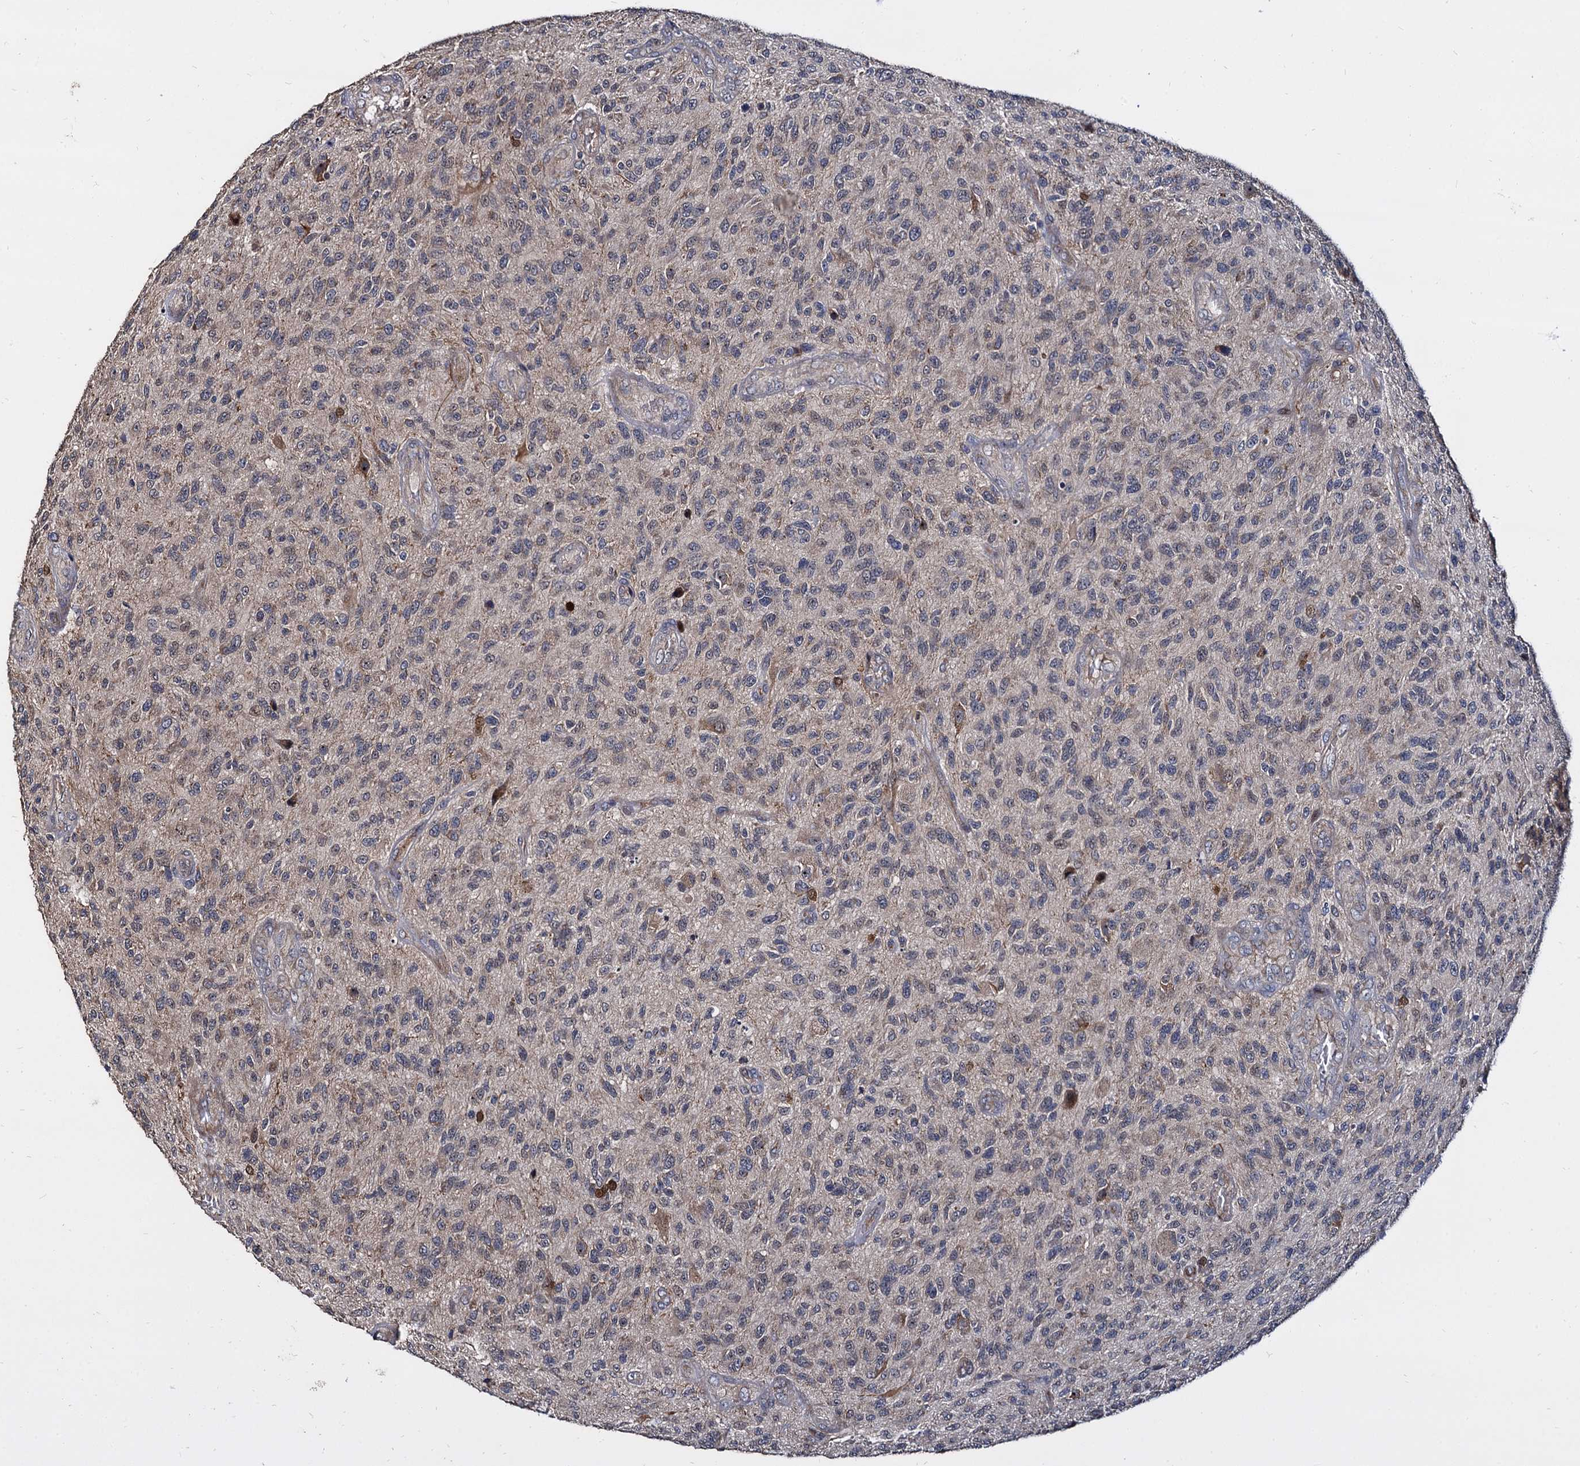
{"staining": {"intensity": "weak", "quantity": "<25%", "location": "cytoplasmic/membranous"}, "tissue": "glioma", "cell_type": "Tumor cells", "image_type": "cancer", "snomed": [{"axis": "morphology", "description": "Glioma, malignant, High grade"}, {"axis": "topography", "description": "Brain"}], "caption": "This is an IHC histopathology image of malignant glioma (high-grade). There is no staining in tumor cells.", "gene": "WWC3", "patient": {"sex": "male", "age": 47}}